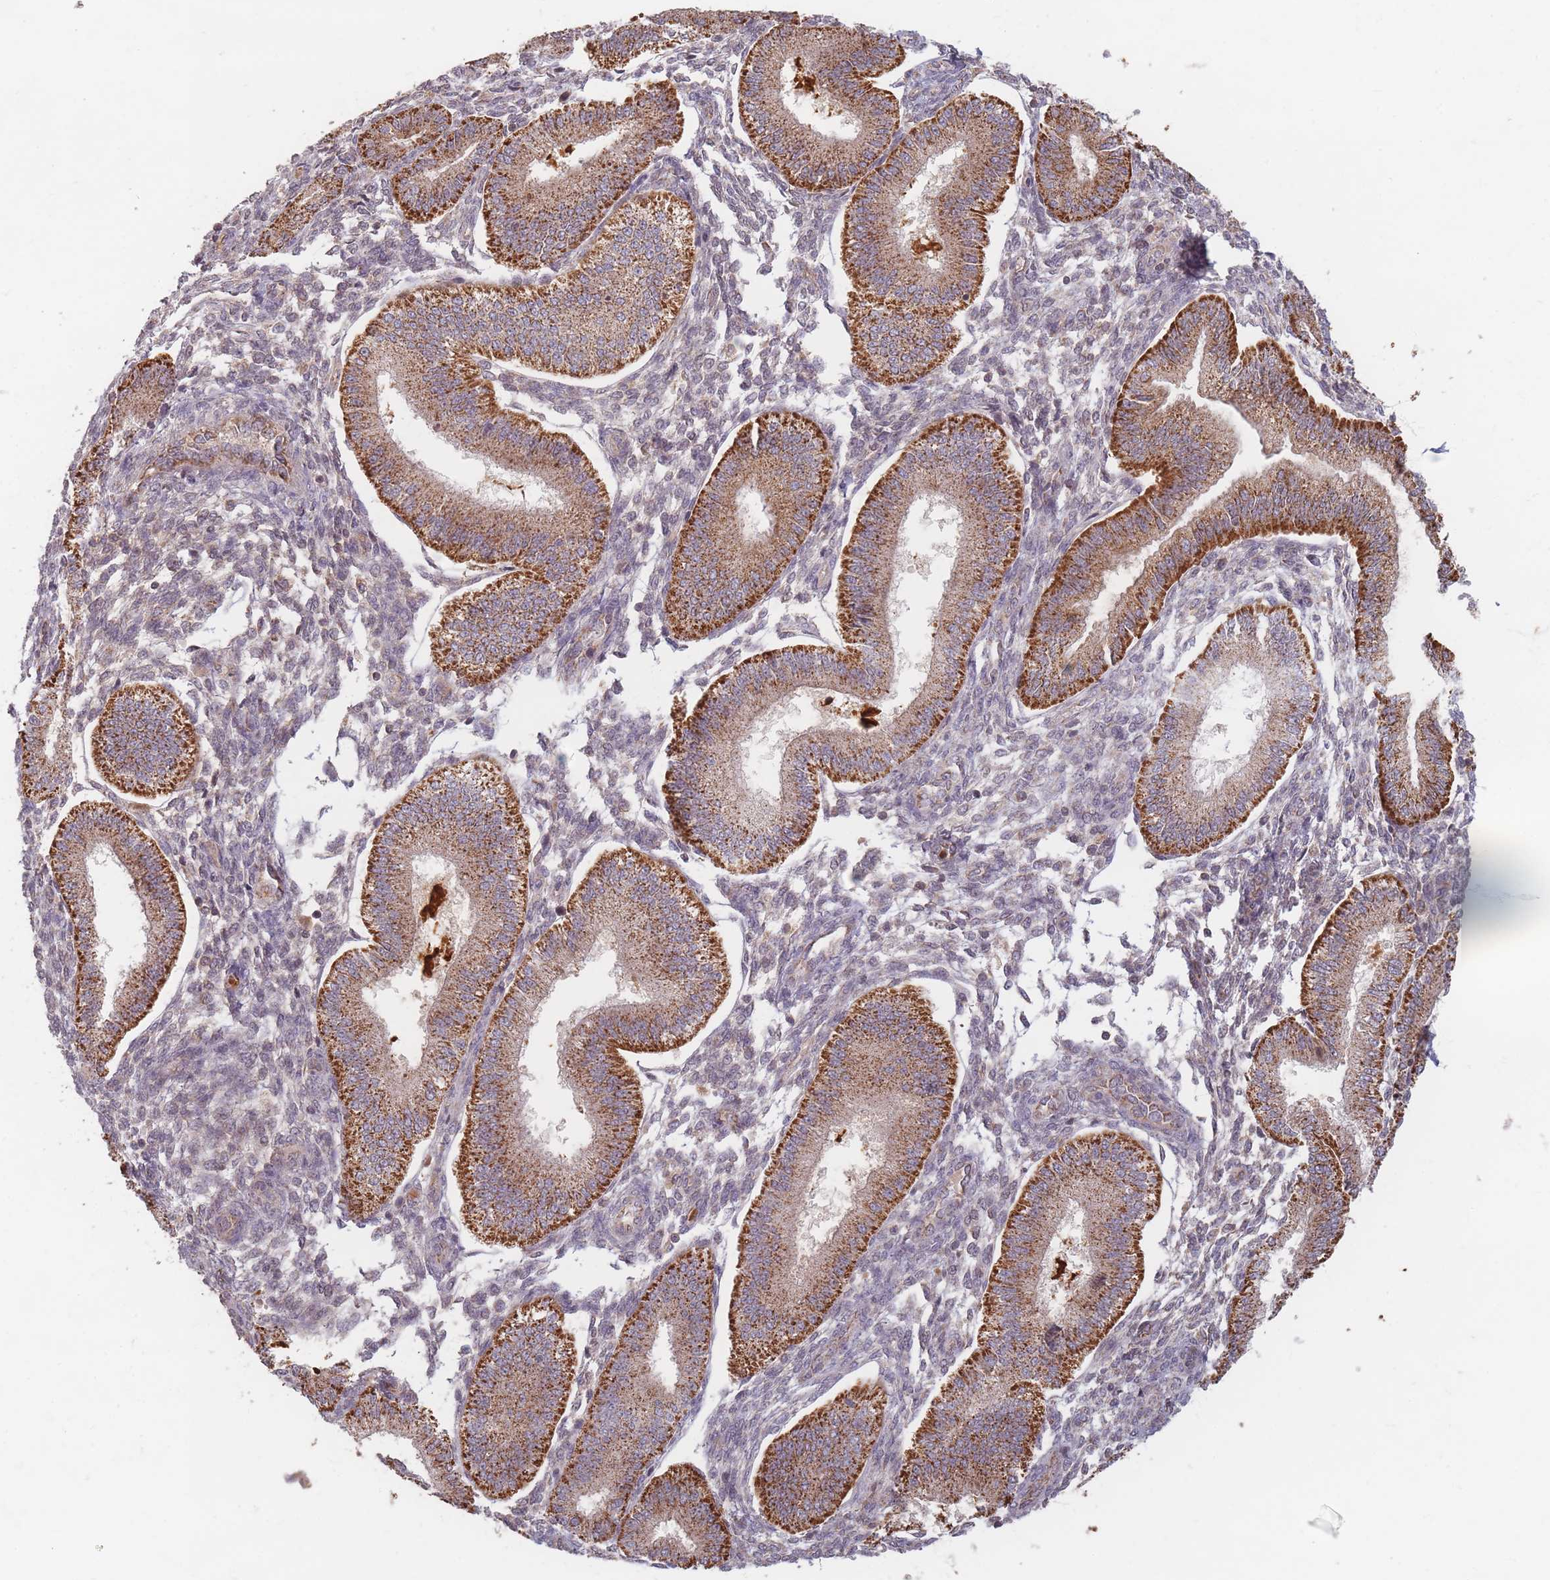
{"staining": {"intensity": "weak", "quantity": "<25%", "location": "cytoplasmic/membranous"}, "tissue": "endometrium", "cell_type": "Cells in endometrial stroma", "image_type": "normal", "snomed": [{"axis": "morphology", "description": "Normal tissue, NOS"}, {"axis": "topography", "description": "Endometrium"}], "caption": "Endometrium stained for a protein using IHC exhibits no positivity cells in endometrial stroma.", "gene": "OR2M4", "patient": {"sex": "female", "age": 39}}